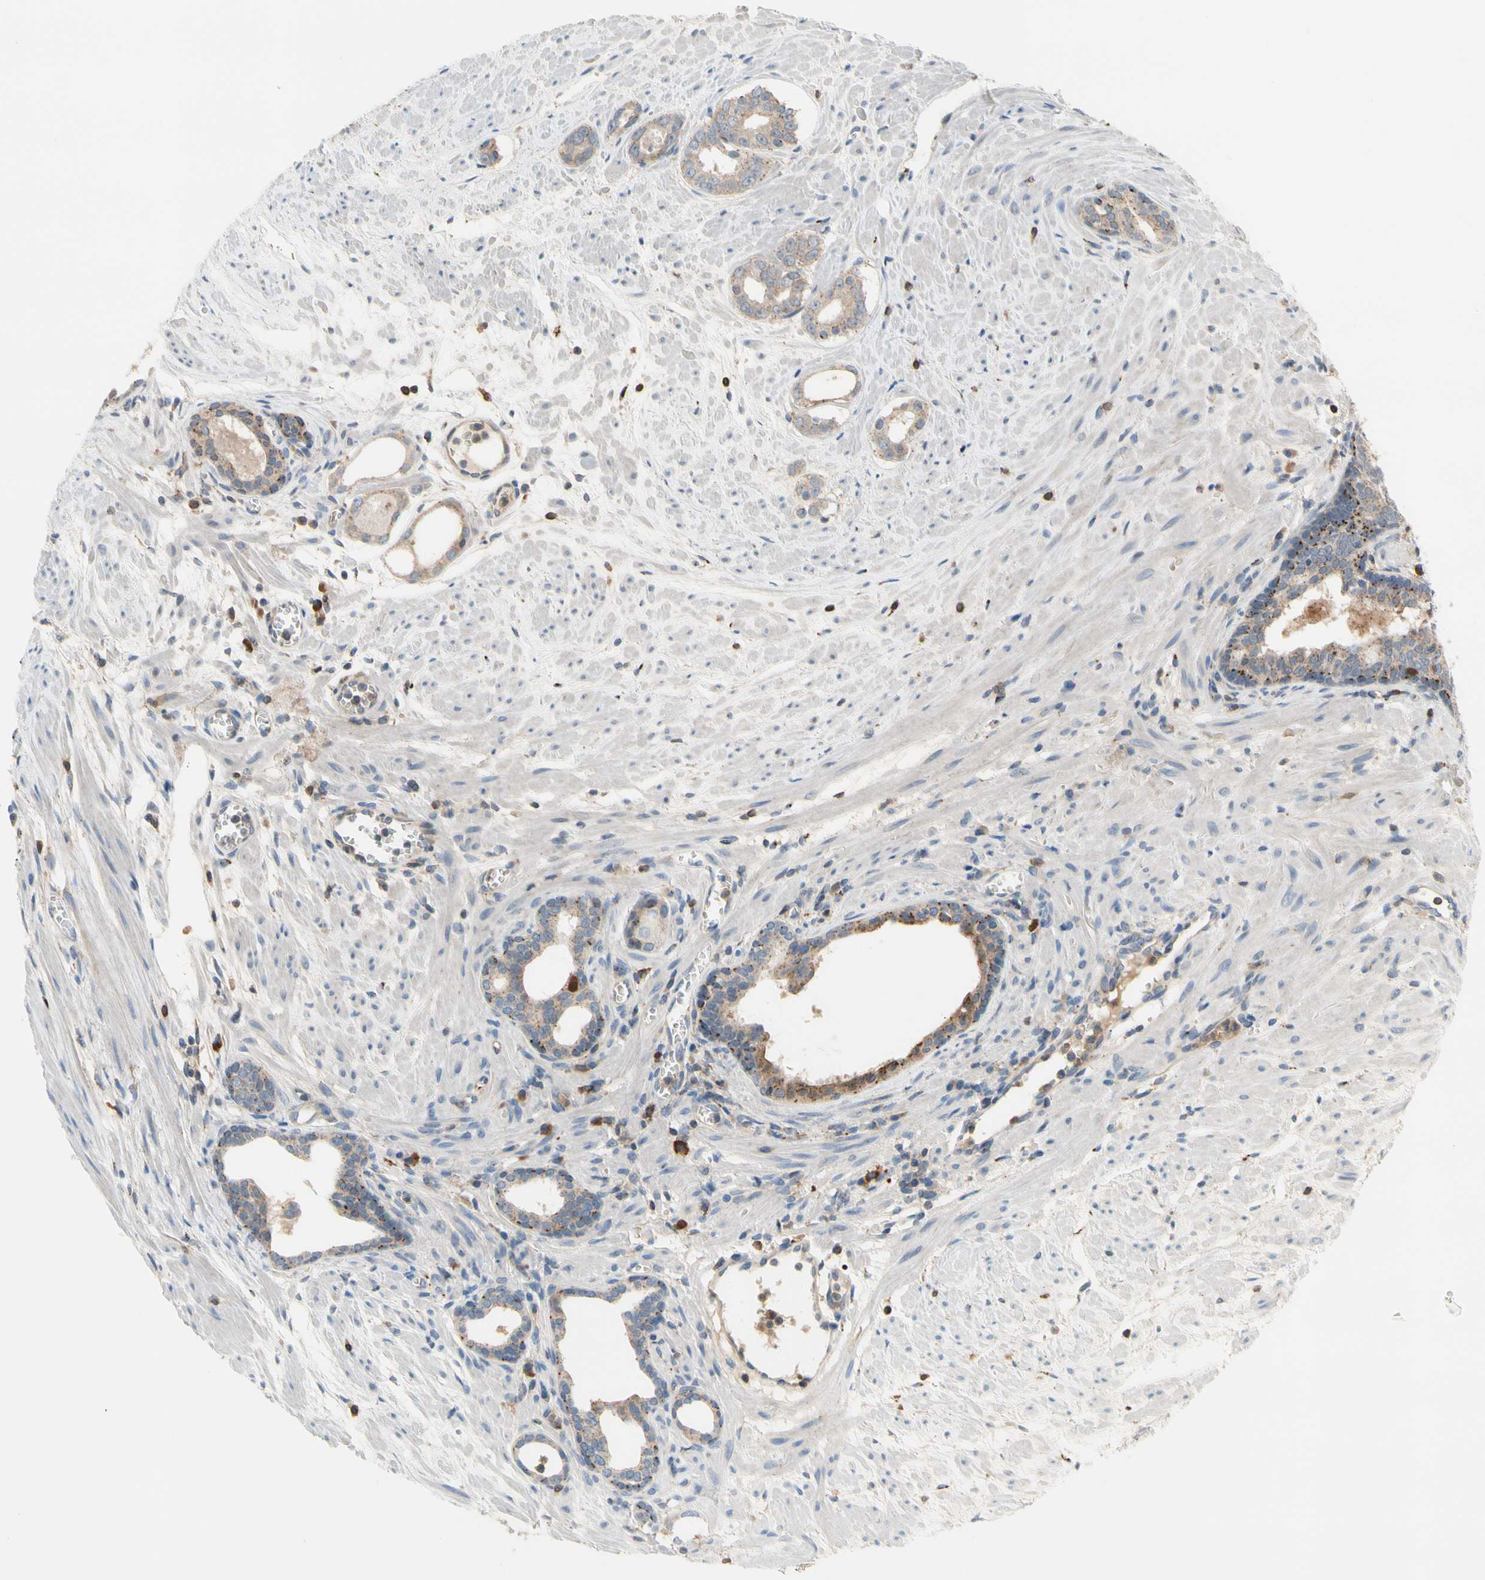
{"staining": {"intensity": "weak", "quantity": ">75%", "location": "cytoplasmic/membranous"}, "tissue": "prostate cancer", "cell_type": "Tumor cells", "image_type": "cancer", "snomed": [{"axis": "morphology", "description": "Adenocarcinoma, Low grade"}, {"axis": "topography", "description": "Prostate"}], "caption": "A histopathology image showing weak cytoplasmic/membranous expression in about >75% of tumor cells in prostate cancer, as visualized by brown immunohistochemical staining.", "gene": "GALNT5", "patient": {"sex": "male", "age": 57}}